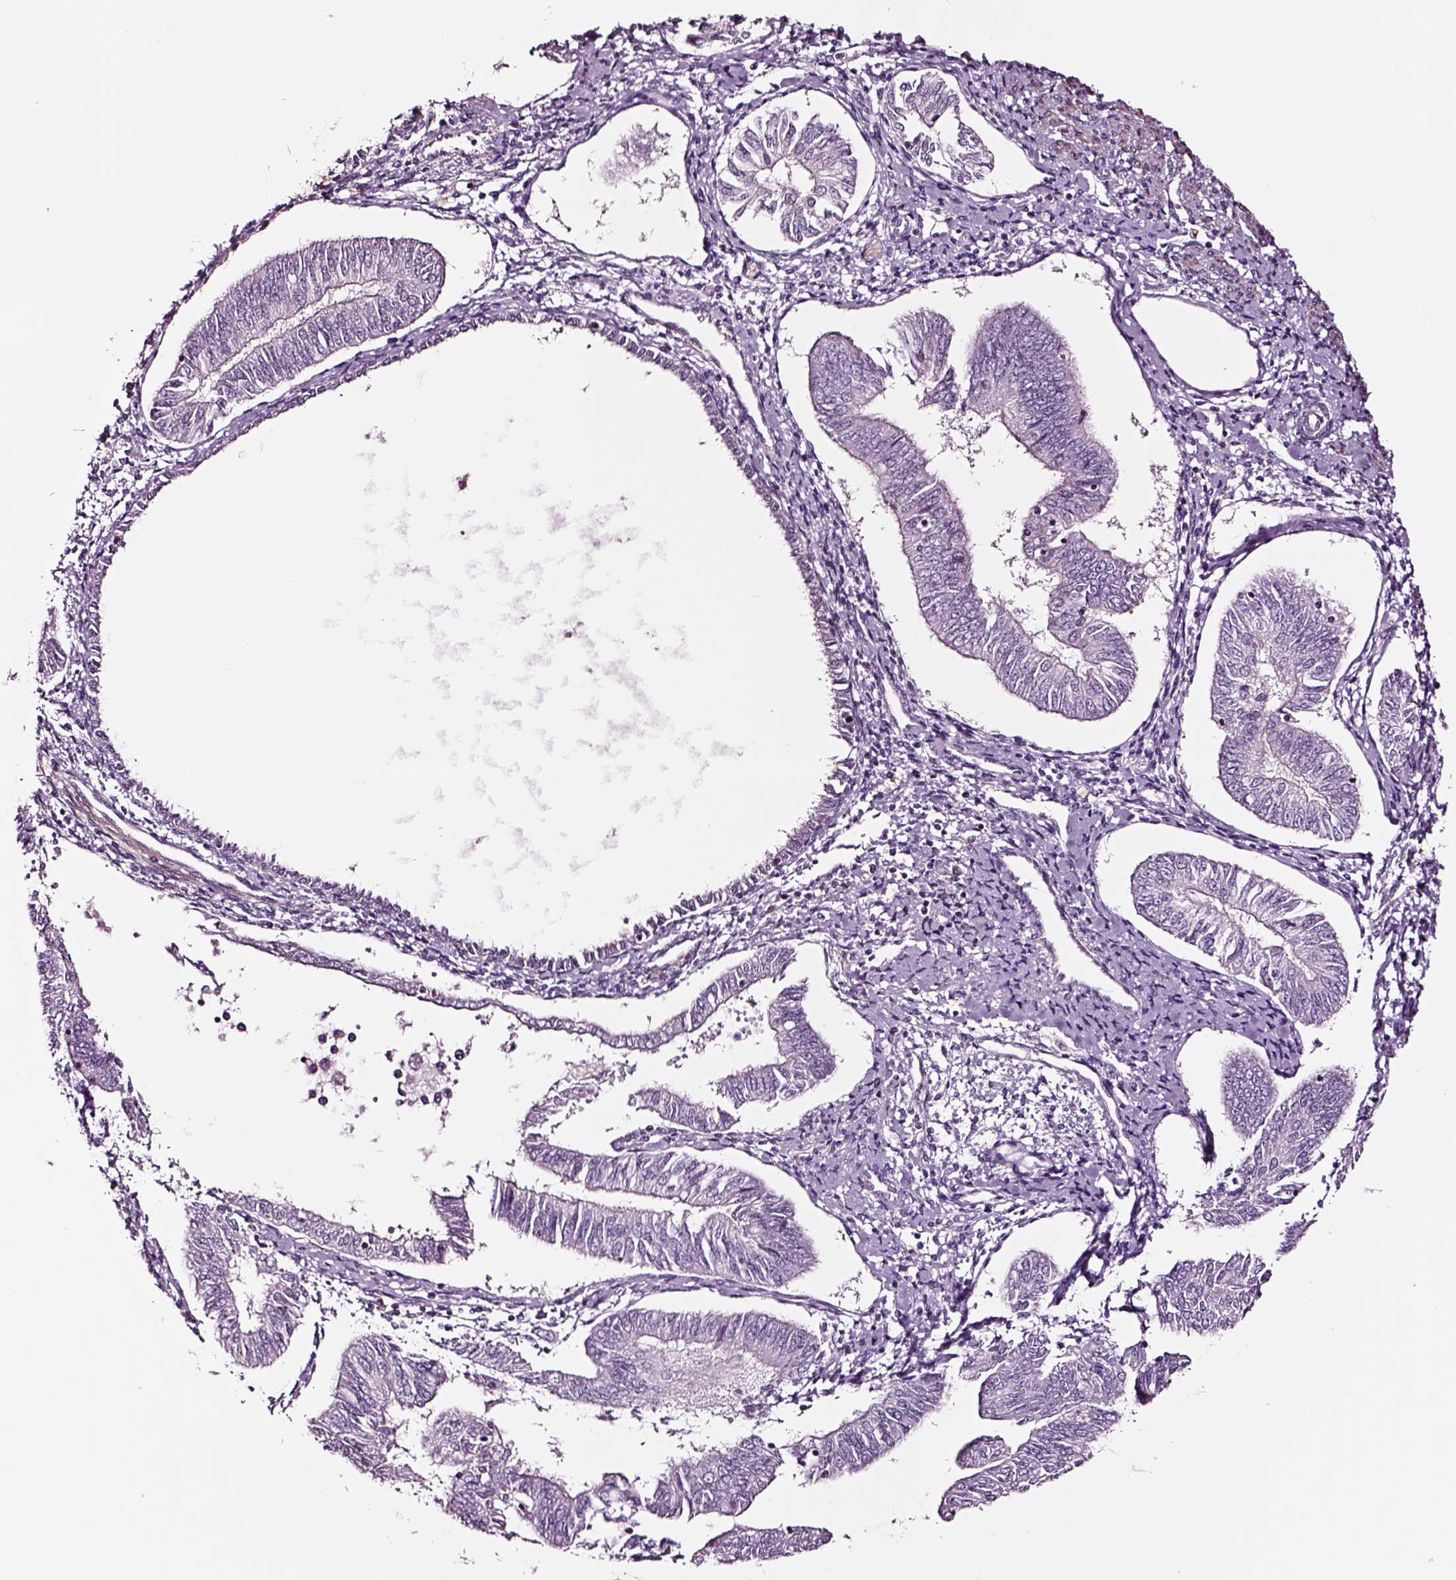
{"staining": {"intensity": "negative", "quantity": "none", "location": "none"}, "tissue": "endometrial cancer", "cell_type": "Tumor cells", "image_type": "cancer", "snomed": [{"axis": "morphology", "description": "Adenocarcinoma, NOS"}, {"axis": "topography", "description": "Endometrium"}], "caption": "Immunohistochemical staining of human endometrial adenocarcinoma exhibits no significant expression in tumor cells.", "gene": "SOX10", "patient": {"sex": "female", "age": 58}}